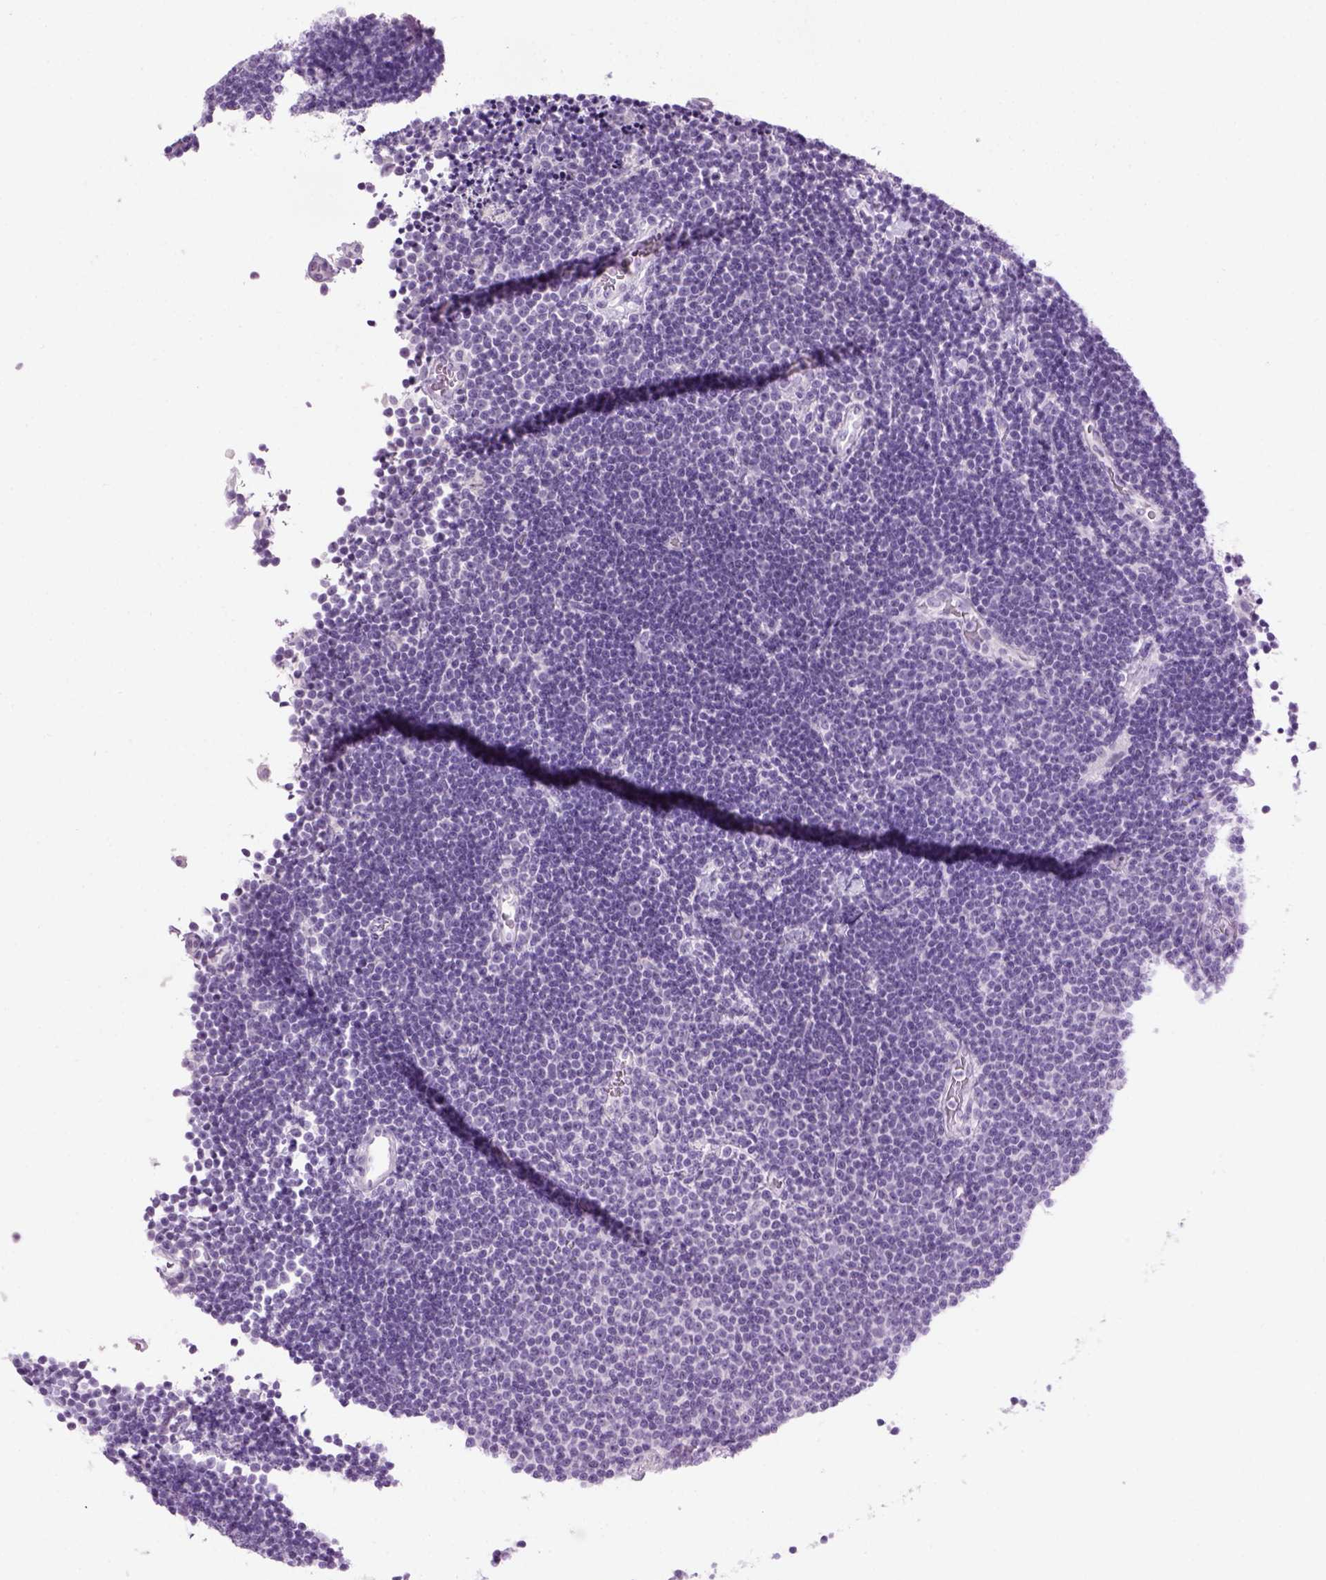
{"staining": {"intensity": "negative", "quantity": "none", "location": "none"}, "tissue": "lymphoma", "cell_type": "Tumor cells", "image_type": "cancer", "snomed": [{"axis": "morphology", "description": "Malignant lymphoma, non-Hodgkin's type, Low grade"}, {"axis": "topography", "description": "Brain"}], "caption": "Lymphoma stained for a protein using IHC demonstrates no staining tumor cells.", "gene": "GABRB2", "patient": {"sex": "female", "age": 66}}